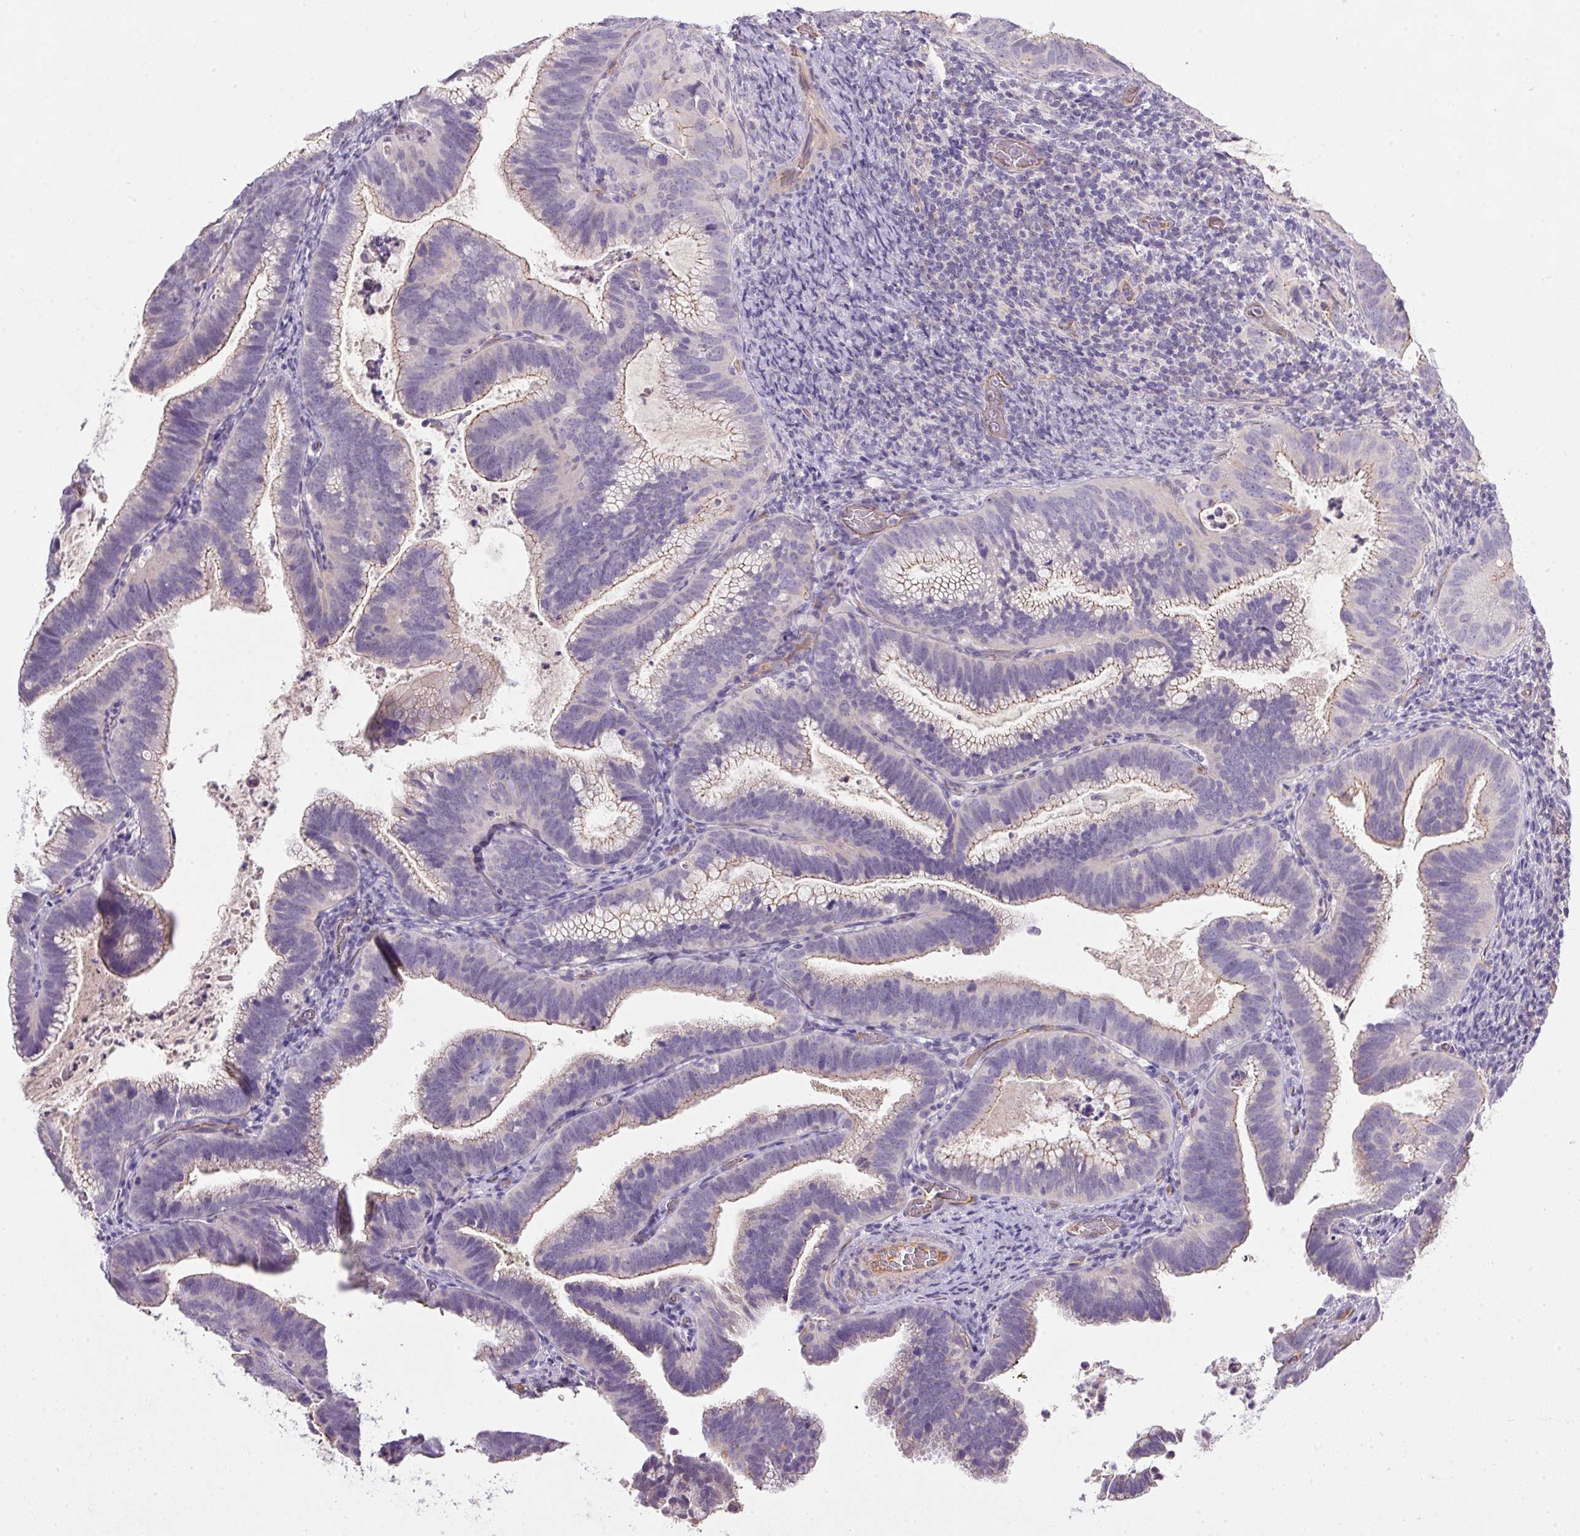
{"staining": {"intensity": "weak", "quantity": "<25%", "location": "cytoplasmic/membranous"}, "tissue": "cervical cancer", "cell_type": "Tumor cells", "image_type": "cancer", "snomed": [{"axis": "morphology", "description": "Adenocarcinoma, NOS"}, {"axis": "topography", "description": "Cervix"}], "caption": "Human cervical cancer (adenocarcinoma) stained for a protein using immunohistochemistry (IHC) shows no staining in tumor cells.", "gene": "APOC4", "patient": {"sex": "female", "age": 61}}